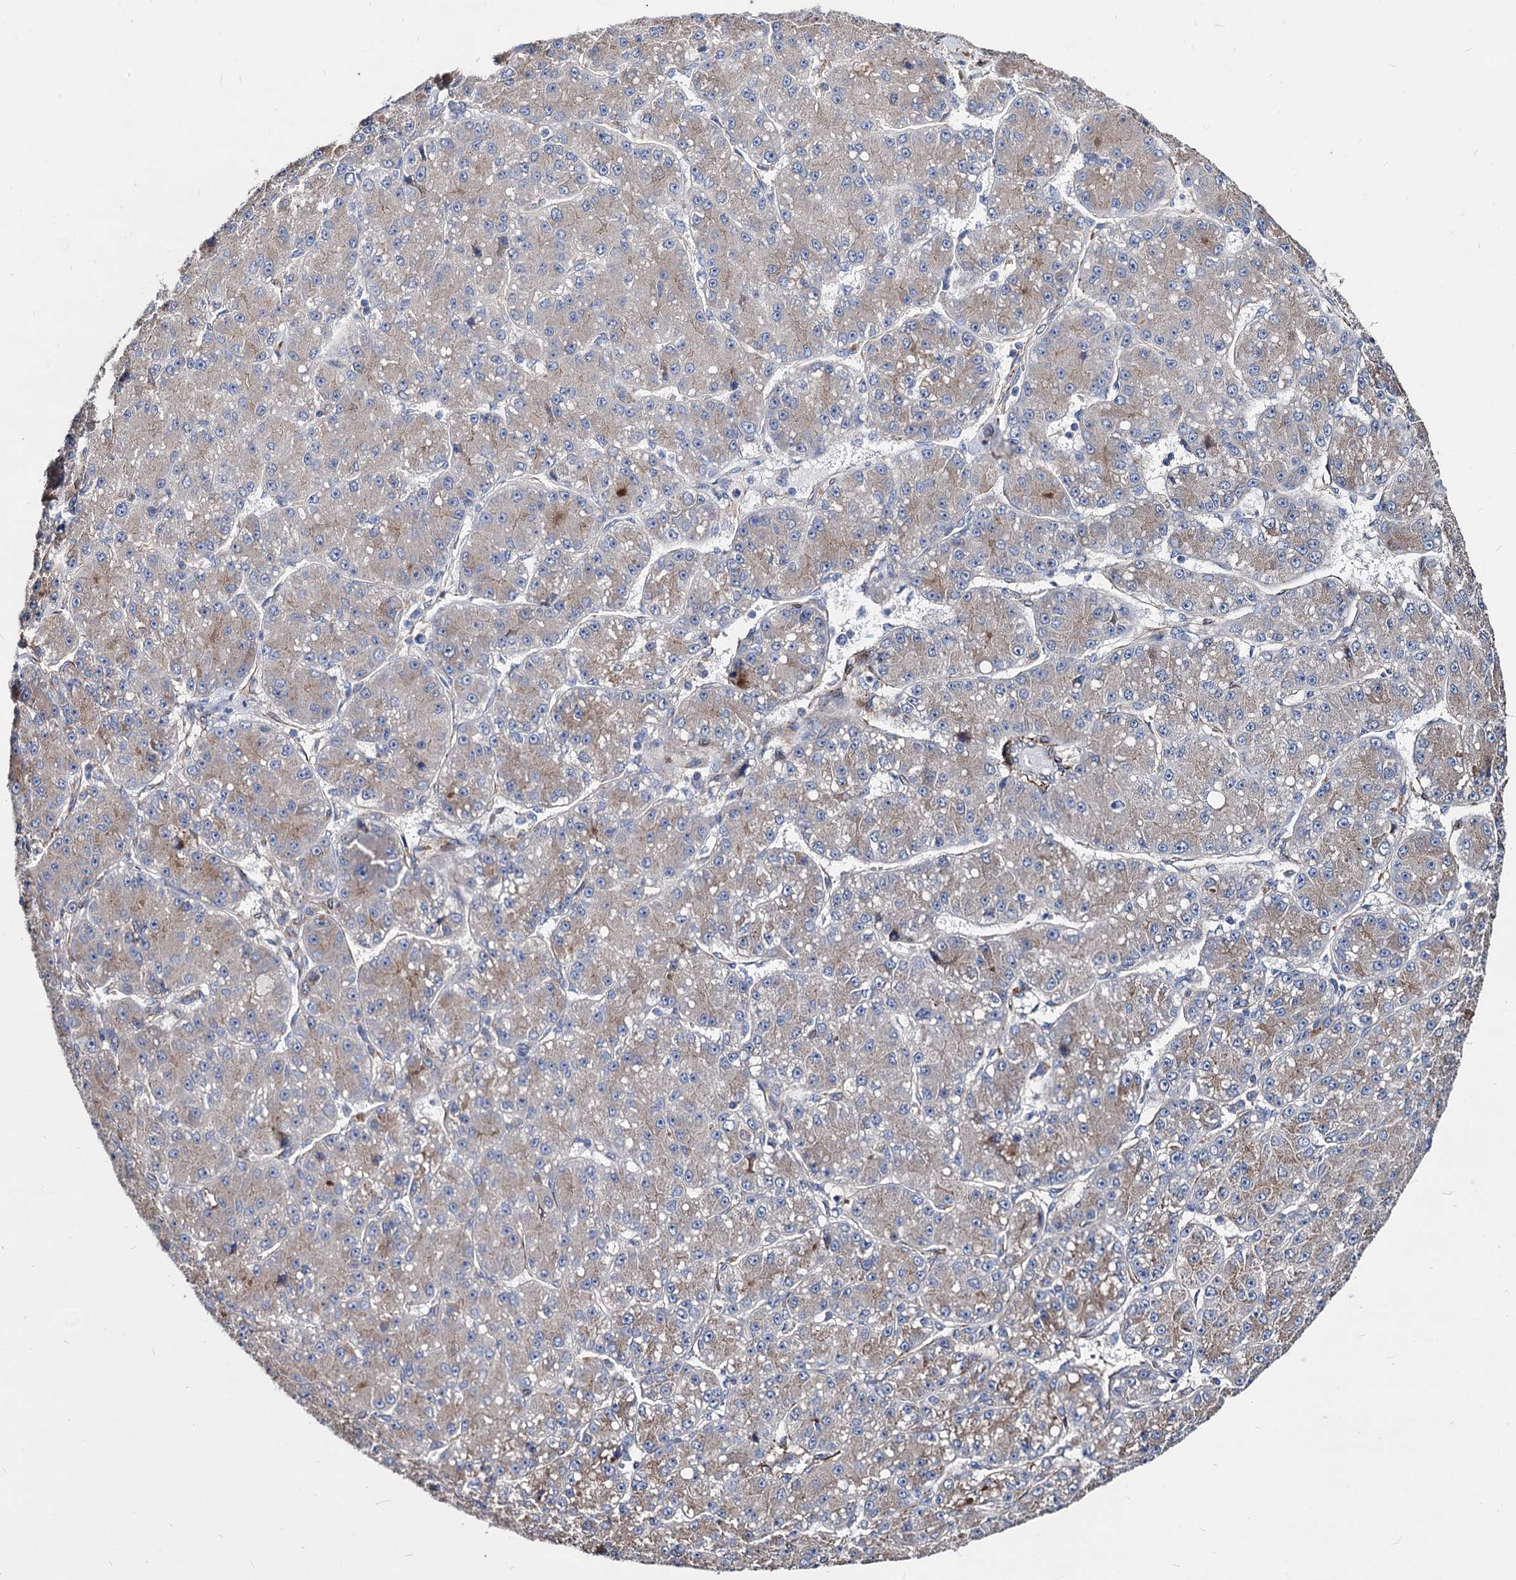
{"staining": {"intensity": "weak", "quantity": "25%-75%", "location": "cytoplasmic/membranous"}, "tissue": "liver cancer", "cell_type": "Tumor cells", "image_type": "cancer", "snomed": [{"axis": "morphology", "description": "Carcinoma, Hepatocellular, NOS"}, {"axis": "topography", "description": "Liver"}], "caption": "Hepatocellular carcinoma (liver) tissue displays weak cytoplasmic/membranous expression in approximately 25%-75% of tumor cells", "gene": "WDR11", "patient": {"sex": "male", "age": 67}}